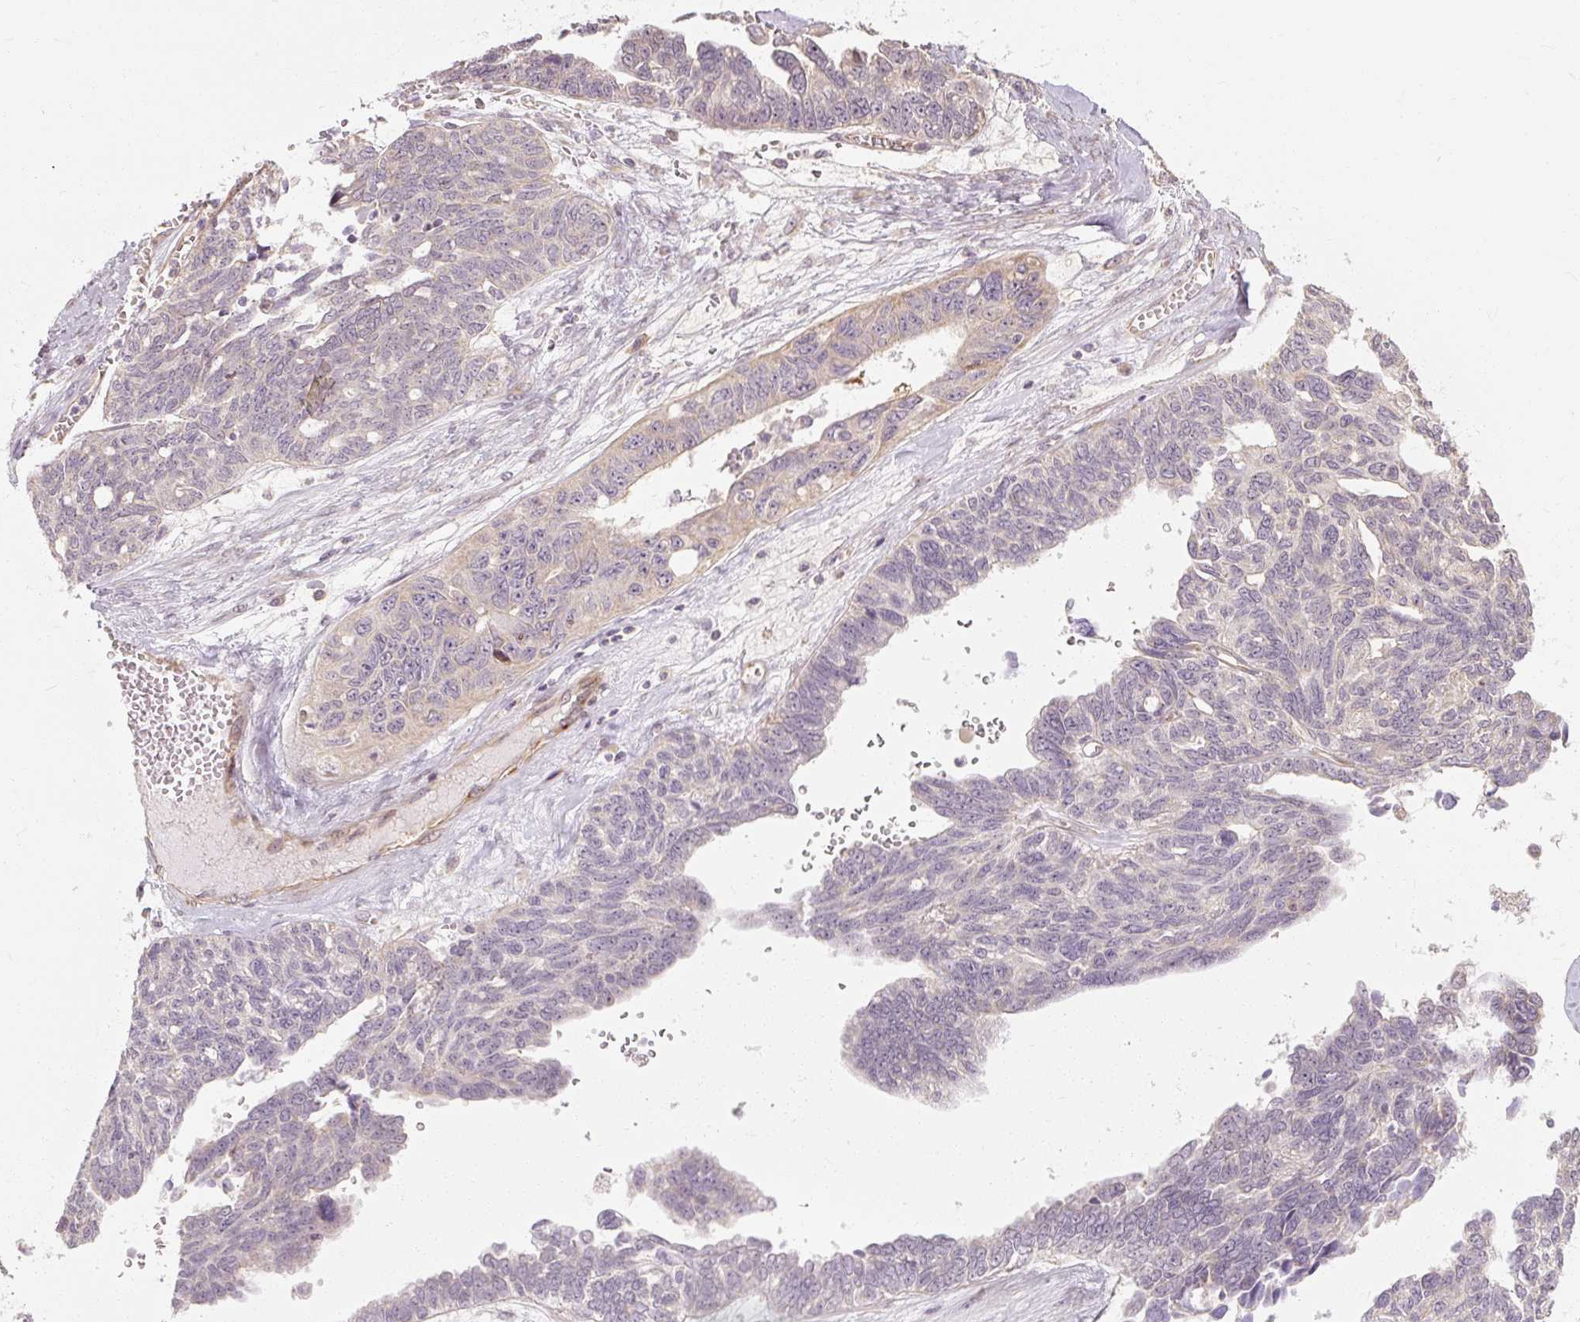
{"staining": {"intensity": "negative", "quantity": "none", "location": "none"}, "tissue": "ovarian cancer", "cell_type": "Tumor cells", "image_type": "cancer", "snomed": [{"axis": "morphology", "description": "Cystadenocarcinoma, serous, NOS"}, {"axis": "topography", "description": "Ovary"}], "caption": "Tumor cells show no significant protein staining in ovarian serous cystadenocarcinoma.", "gene": "RB1CC1", "patient": {"sex": "female", "age": 79}}